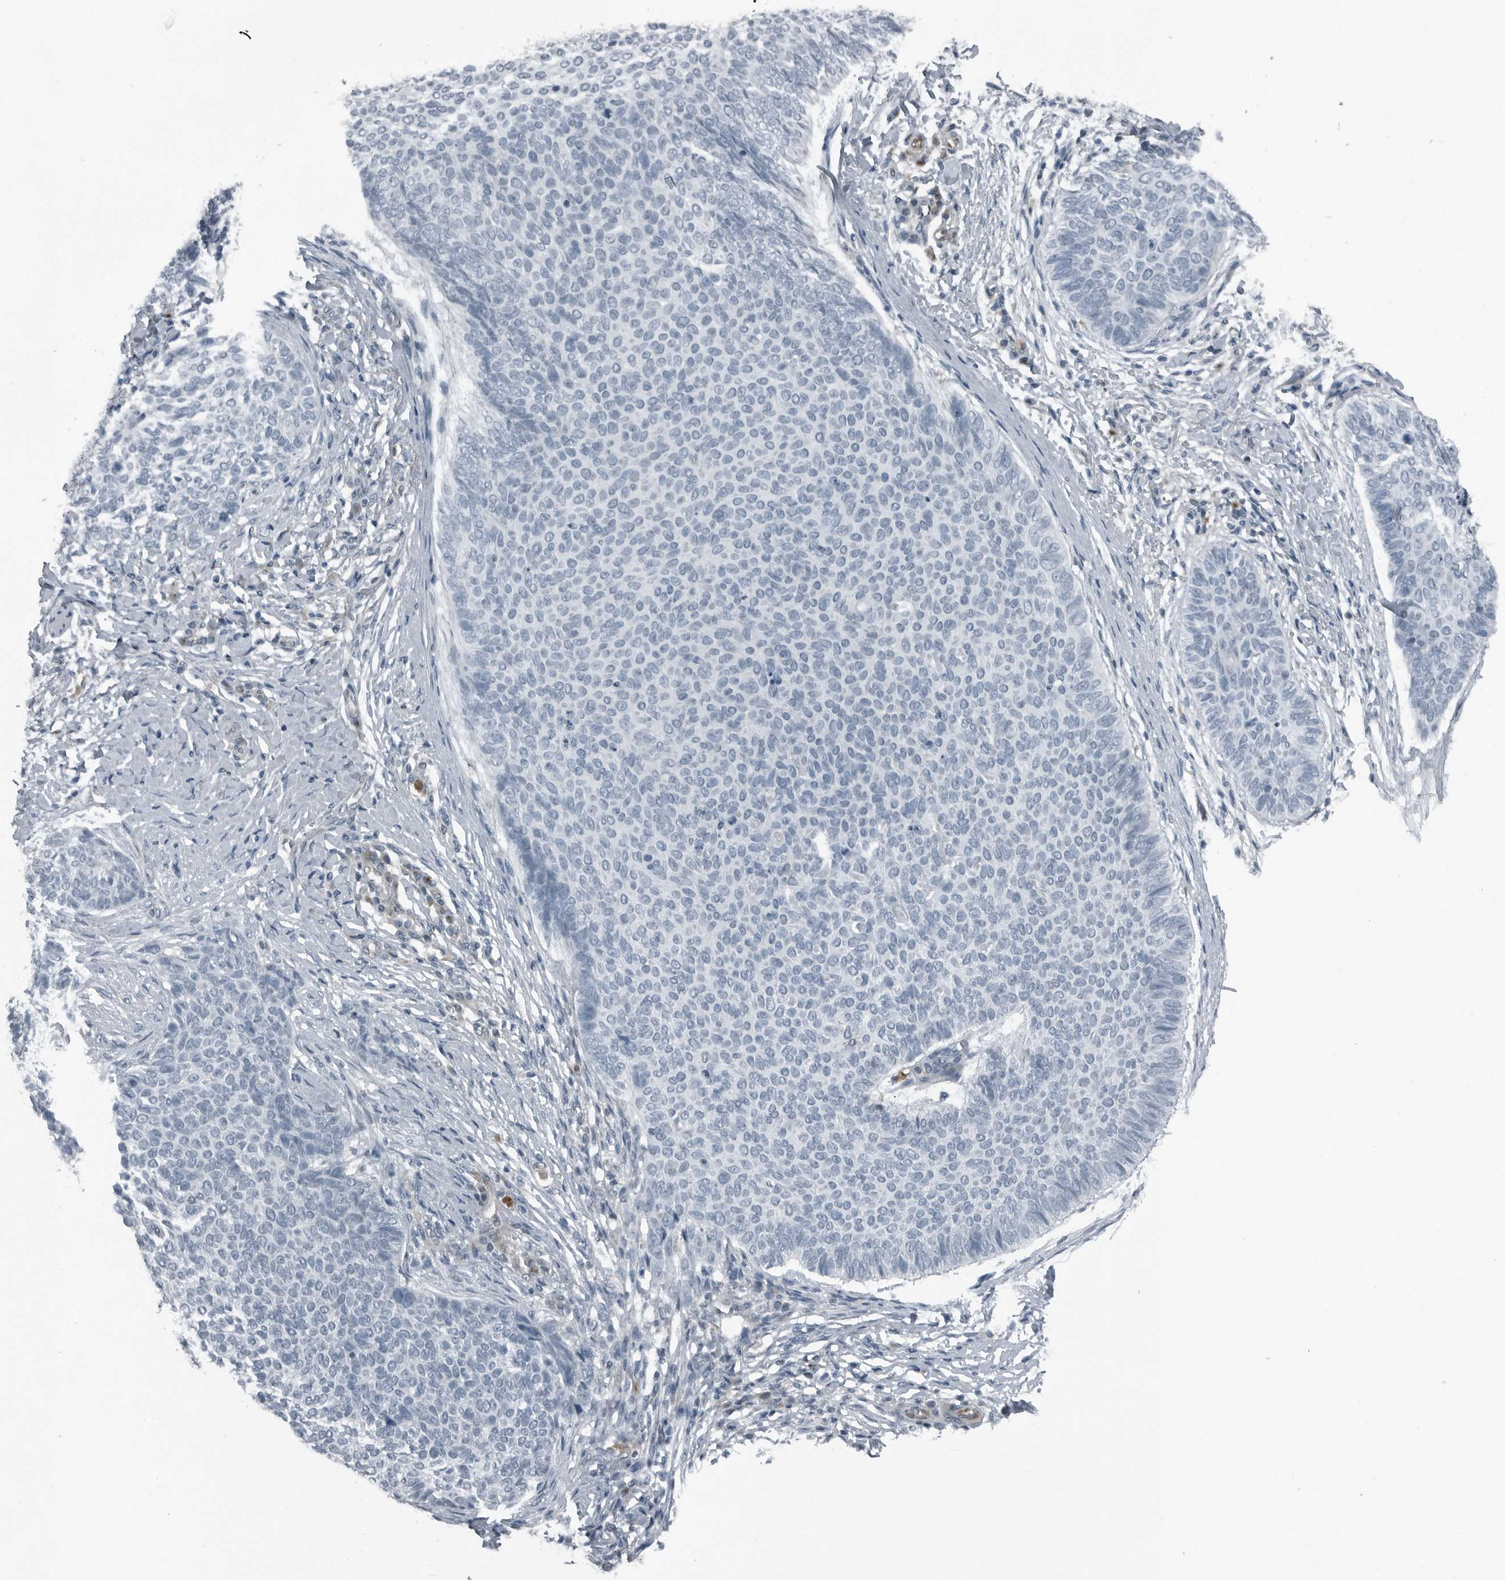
{"staining": {"intensity": "negative", "quantity": "none", "location": "none"}, "tissue": "skin cancer", "cell_type": "Tumor cells", "image_type": "cancer", "snomed": [{"axis": "morphology", "description": "Normal tissue, NOS"}, {"axis": "morphology", "description": "Basal cell carcinoma"}, {"axis": "topography", "description": "Skin"}], "caption": "DAB (3,3'-diaminobenzidine) immunohistochemical staining of skin cancer (basal cell carcinoma) shows no significant expression in tumor cells.", "gene": "GAK", "patient": {"sex": "male", "age": 50}}